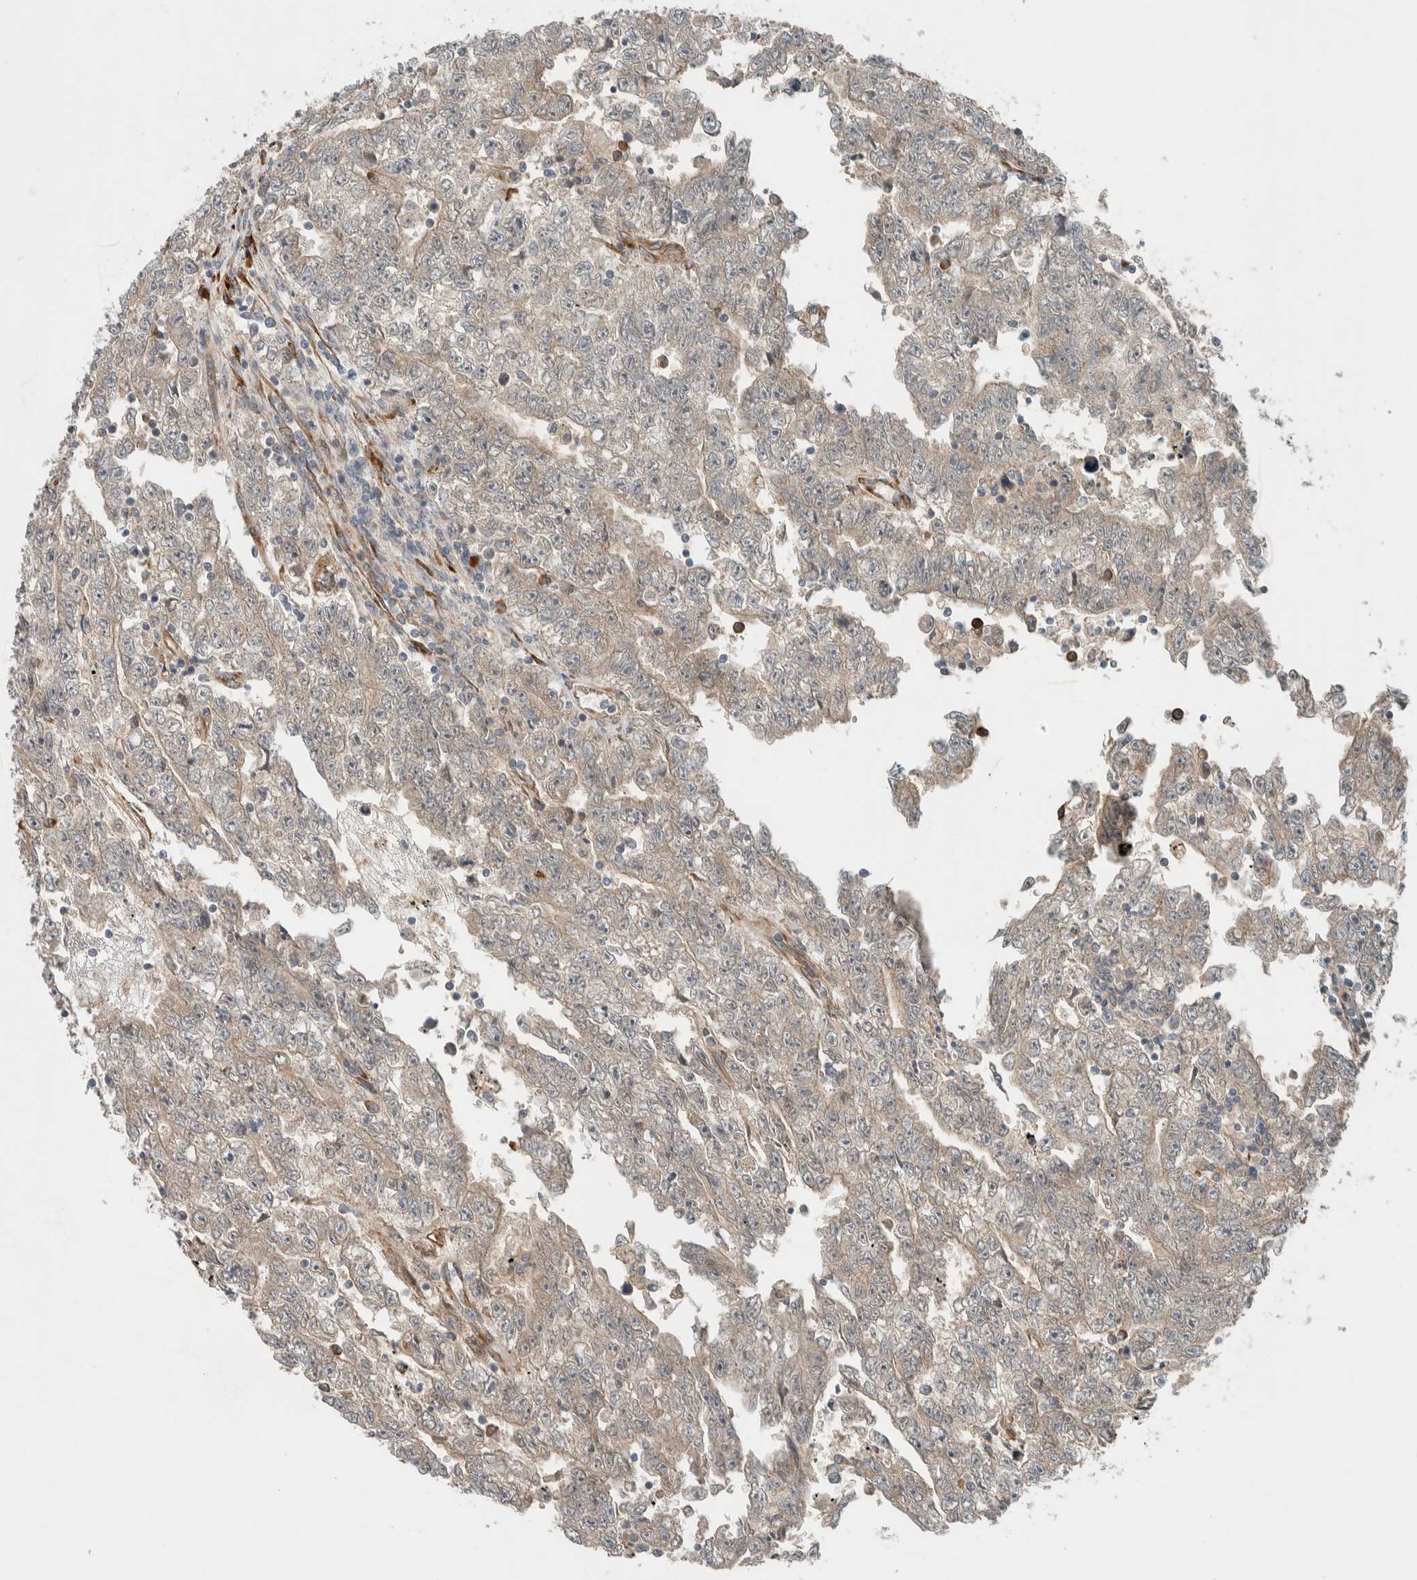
{"staining": {"intensity": "weak", "quantity": ">75%", "location": "cytoplasmic/membranous"}, "tissue": "testis cancer", "cell_type": "Tumor cells", "image_type": "cancer", "snomed": [{"axis": "morphology", "description": "Carcinoma, Embryonal, NOS"}, {"axis": "topography", "description": "Testis"}], "caption": "There is low levels of weak cytoplasmic/membranous staining in tumor cells of testis embryonal carcinoma, as demonstrated by immunohistochemical staining (brown color).", "gene": "CTBP2", "patient": {"sex": "male", "age": 25}}